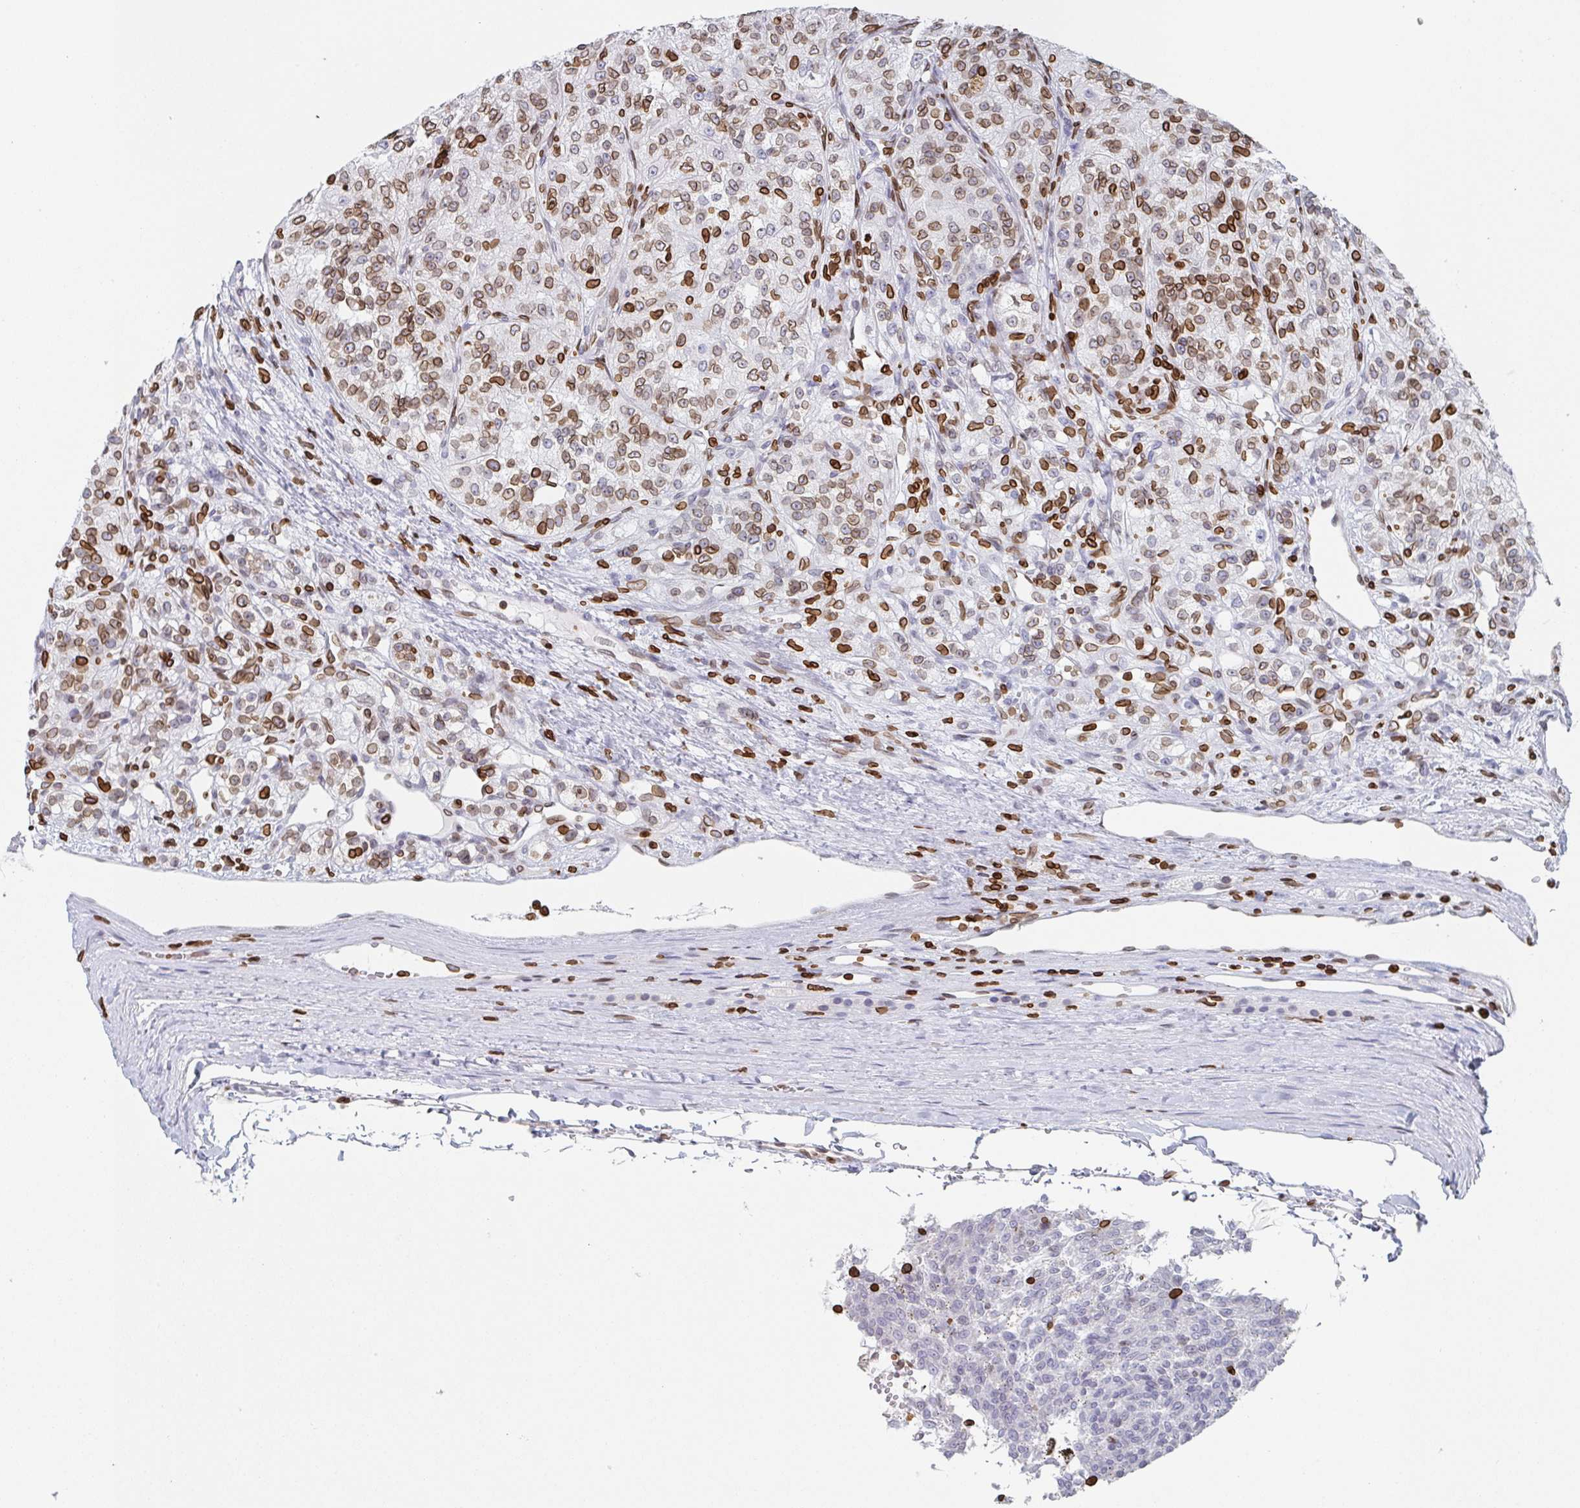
{"staining": {"intensity": "moderate", "quantity": ">75%", "location": "cytoplasmic/membranous,nuclear"}, "tissue": "renal cancer", "cell_type": "Tumor cells", "image_type": "cancer", "snomed": [{"axis": "morphology", "description": "Adenocarcinoma, NOS"}, {"axis": "topography", "description": "Kidney"}], "caption": "This histopathology image shows renal cancer stained with immunohistochemistry to label a protein in brown. The cytoplasmic/membranous and nuclear of tumor cells show moderate positivity for the protein. Nuclei are counter-stained blue.", "gene": "BTBD7", "patient": {"sex": "female", "age": 63}}